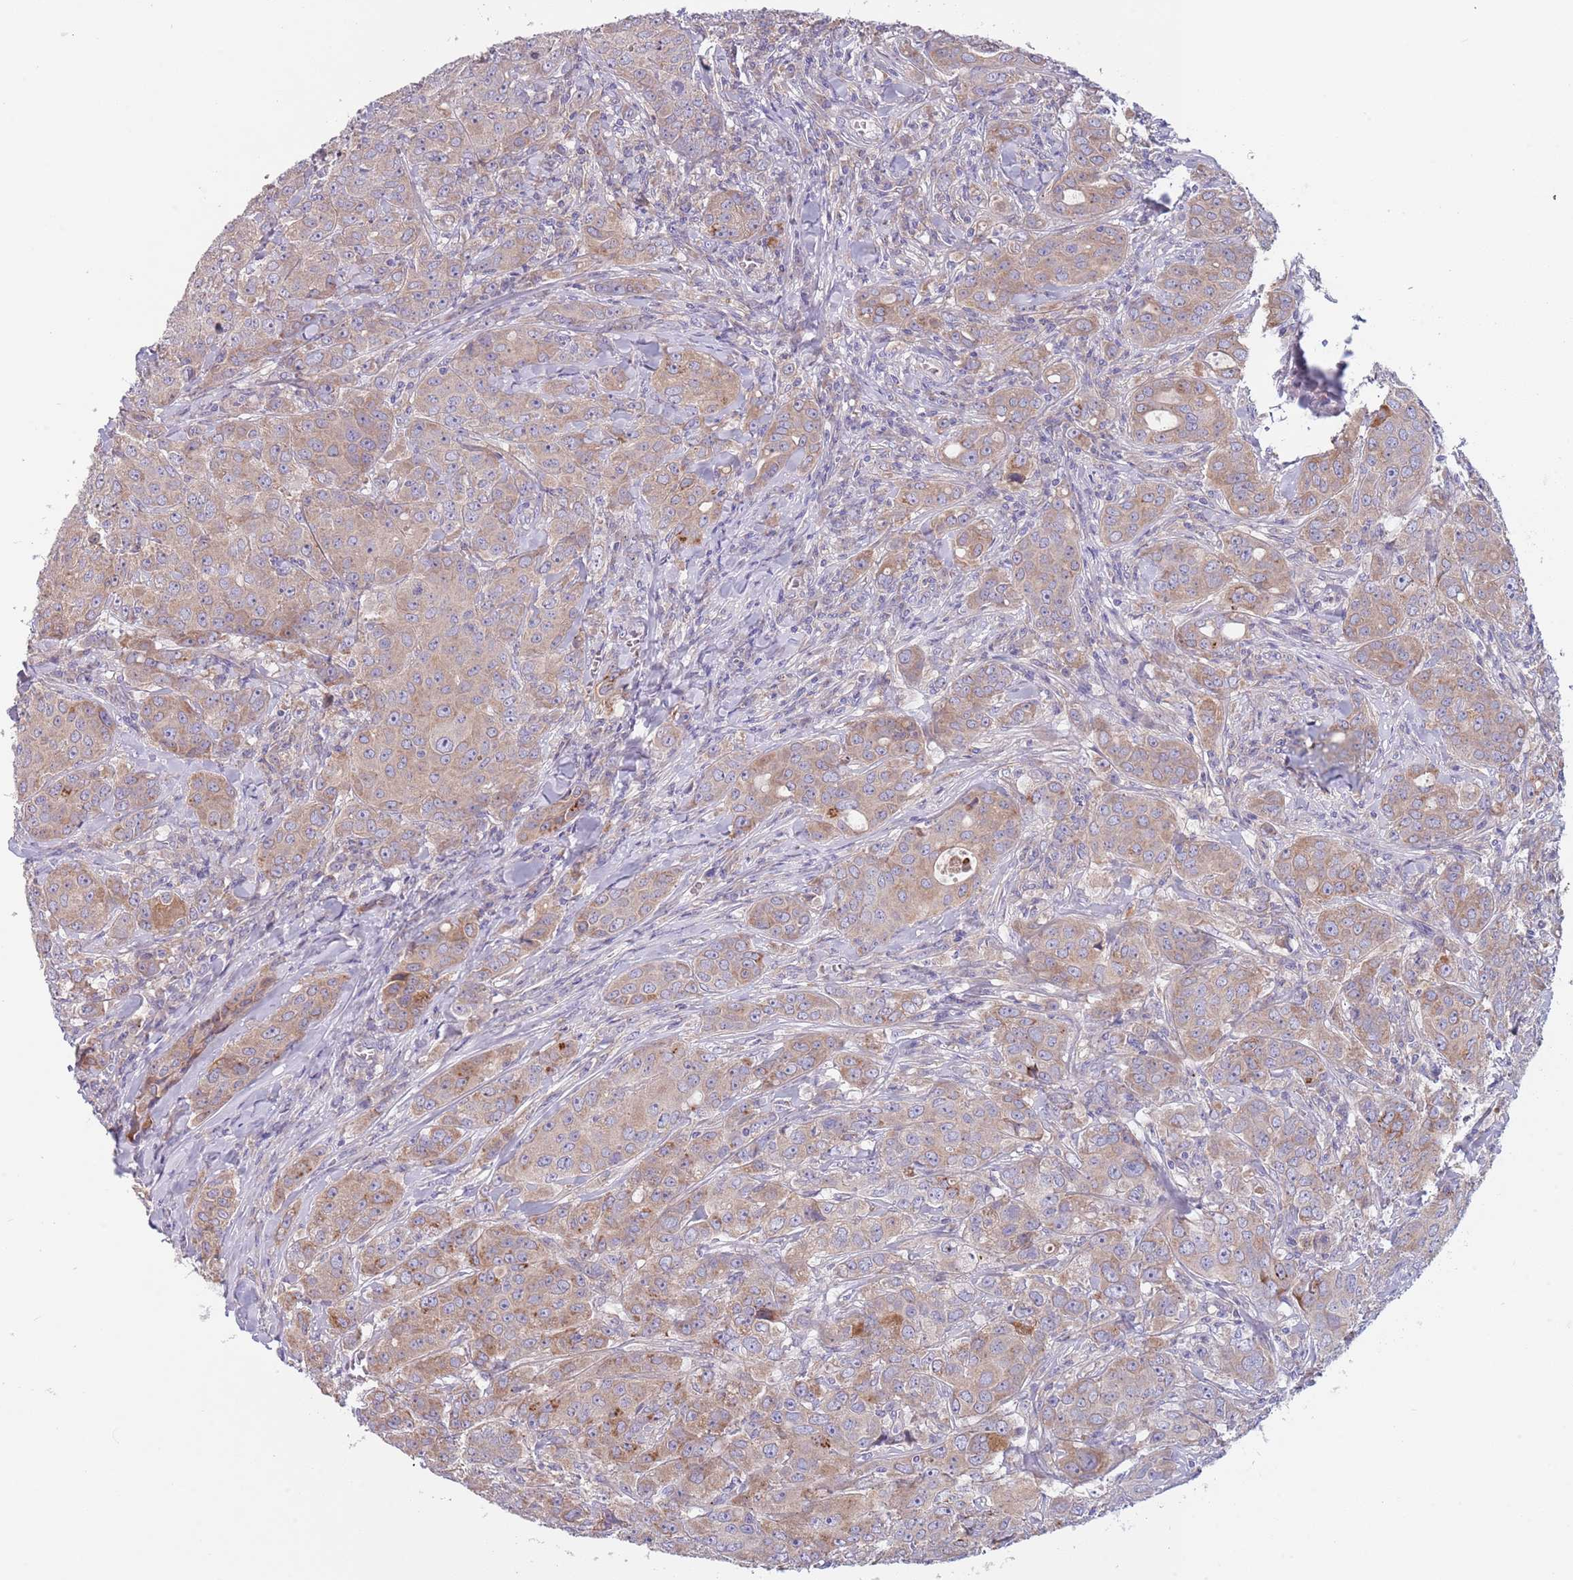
{"staining": {"intensity": "moderate", "quantity": ">75%", "location": "cytoplasmic/membranous"}, "tissue": "breast cancer", "cell_type": "Tumor cells", "image_type": "cancer", "snomed": [{"axis": "morphology", "description": "Duct carcinoma"}, {"axis": "topography", "description": "Breast"}], "caption": "The immunohistochemical stain labels moderate cytoplasmic/membranous positivity in tumor cells of breast cancer (infiltrating ductal carcinoma) tissue. The protein of interest is stained brown, and the nuclei are stained in blue (DAB (3,3'-diaminobenzidine) IHC with brightfield microscopy, high magnification).", "gene": "MAN1C1", "patient": {"sex": "female", "age": 43}}